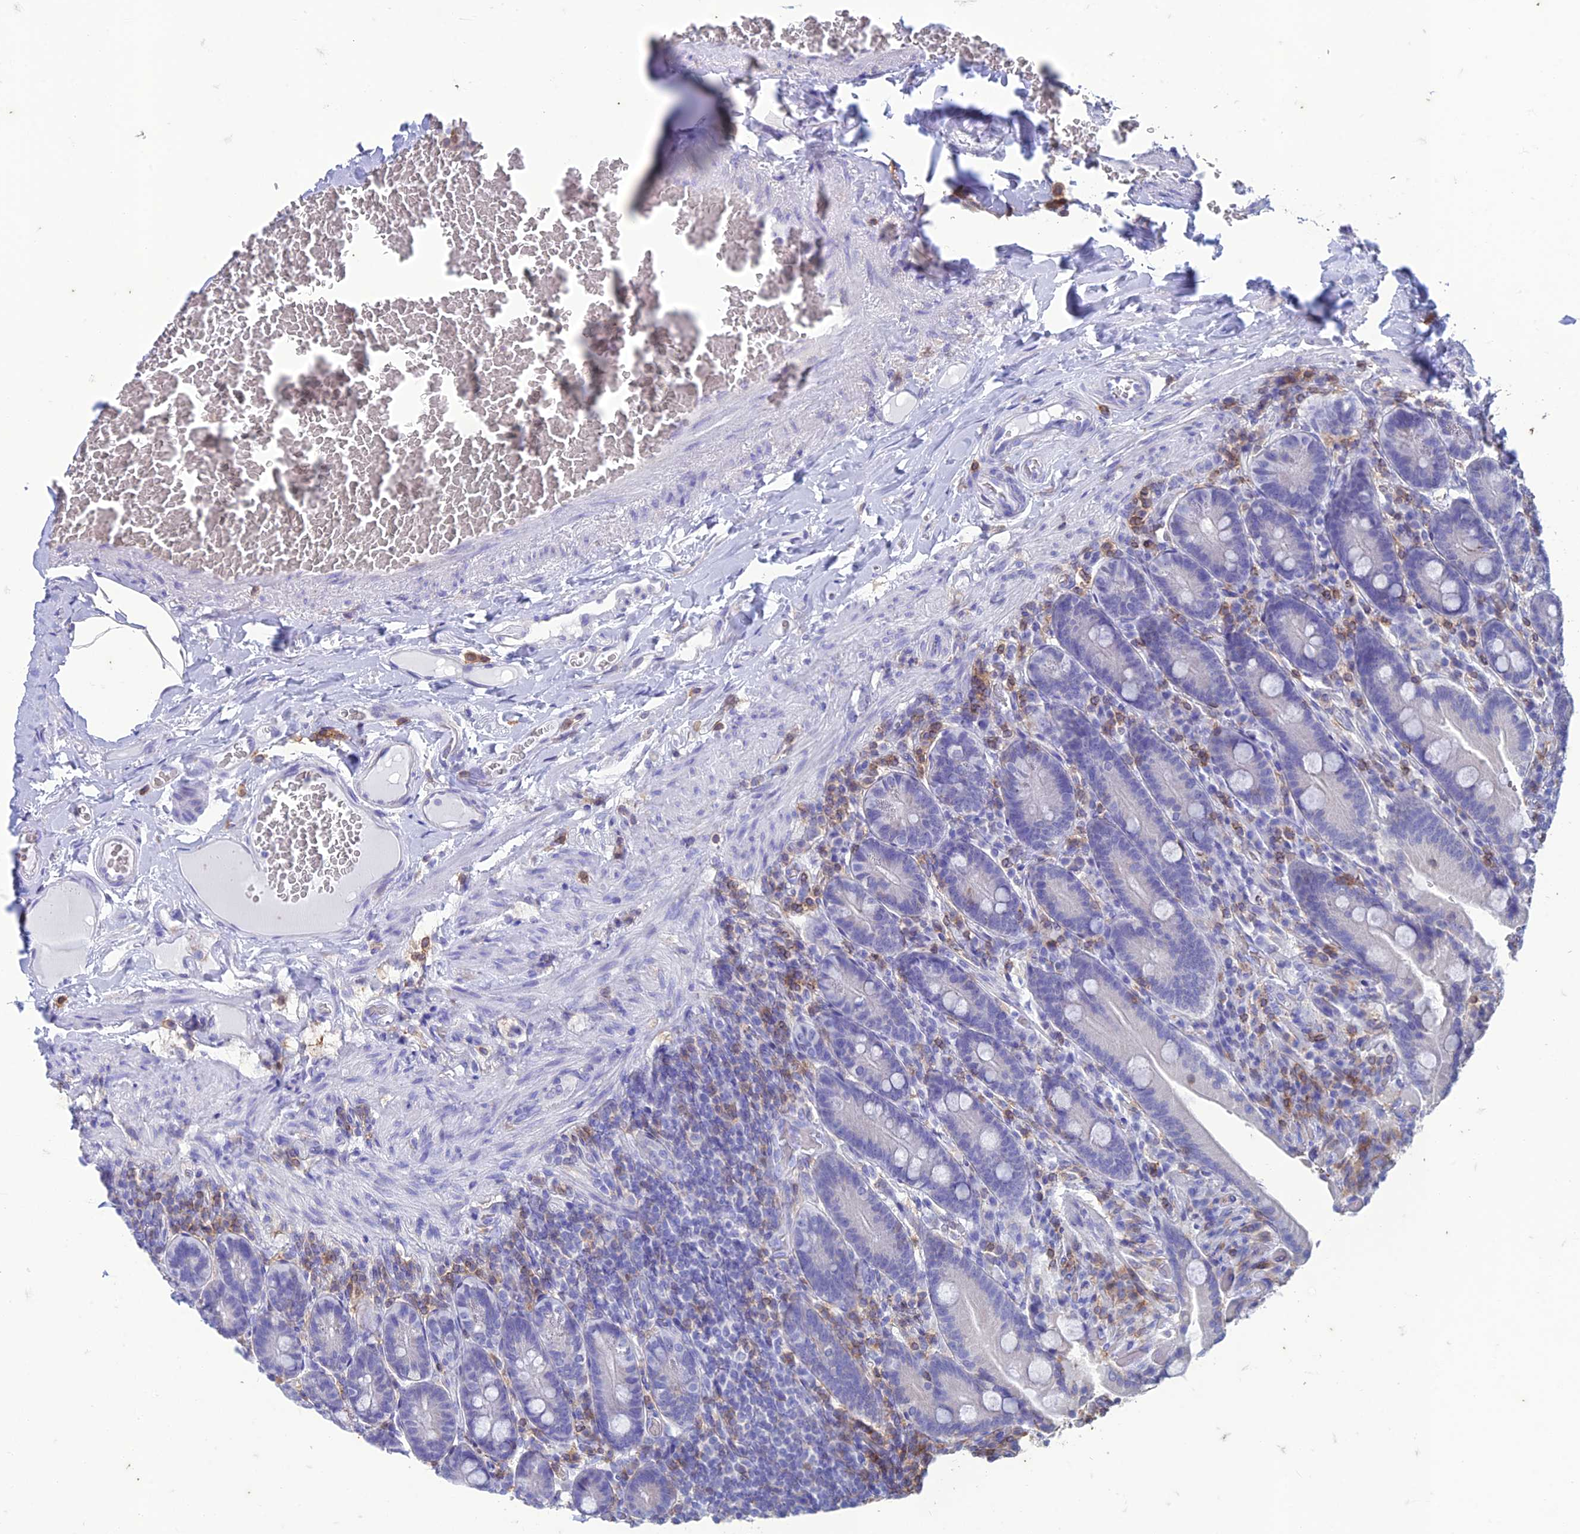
{"staining": {"intensity": "negative", "quantity": "none", "location": "none"}, "tissue": "duodenum", "cell_type": "Glandular cells", "image_type": "normal", "snomed": [{"axis": "morphology", "description": "Normal tissue, NOS"}, {"axis": "topography", "description": "Duodenum"}], "caption": "DAB immunohistochemical staining of normal human duodenum exhibits no significant staining in glandular cells. (Brightfield microscopy of DAB immunohistochemistry at high magnification).", "gene": "FGF7", "patient": {"sex": "female", "age": 62}}